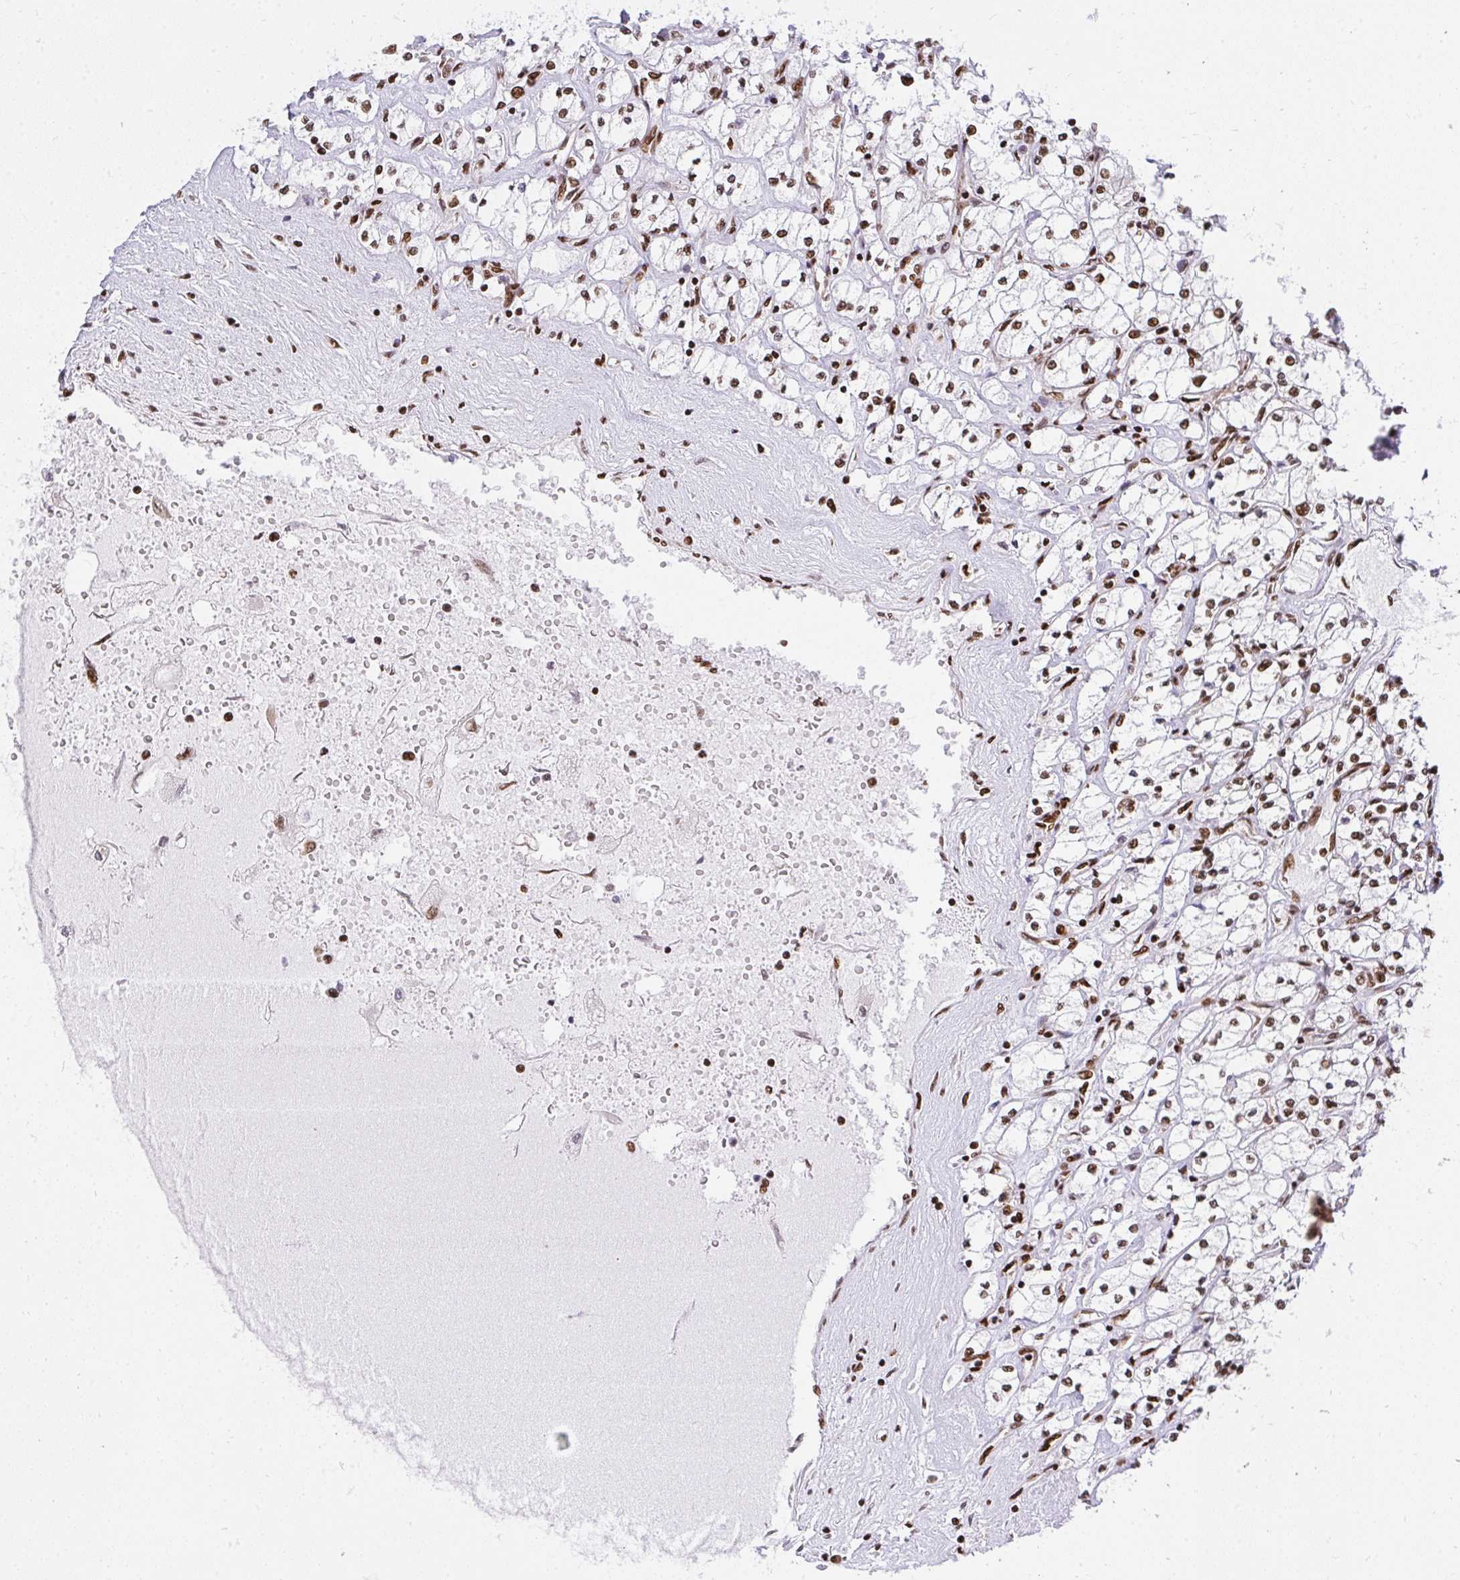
{"staining": {"intensity": "moderate", "quantity": ">75%", "location": "nuclear"}, "tissue": "renal cancer", "cell_type": "Tumor cells", "image_type": "cancer", "snomed": [{"axis": "morphology", "description": "Adenocarcinoma, NOS"}, {"axis": "topography", "description": "Kidney"}], "caption": "This photomicrograph demonstrates immunohistochemistry (IHC) staining of renal cancer (adenocarcinoma), with medium moderate nuclear staining in about >75% of tumor cells.", "gene": "HNRNPL", "patient": {"sex": "male", "age": 80}}